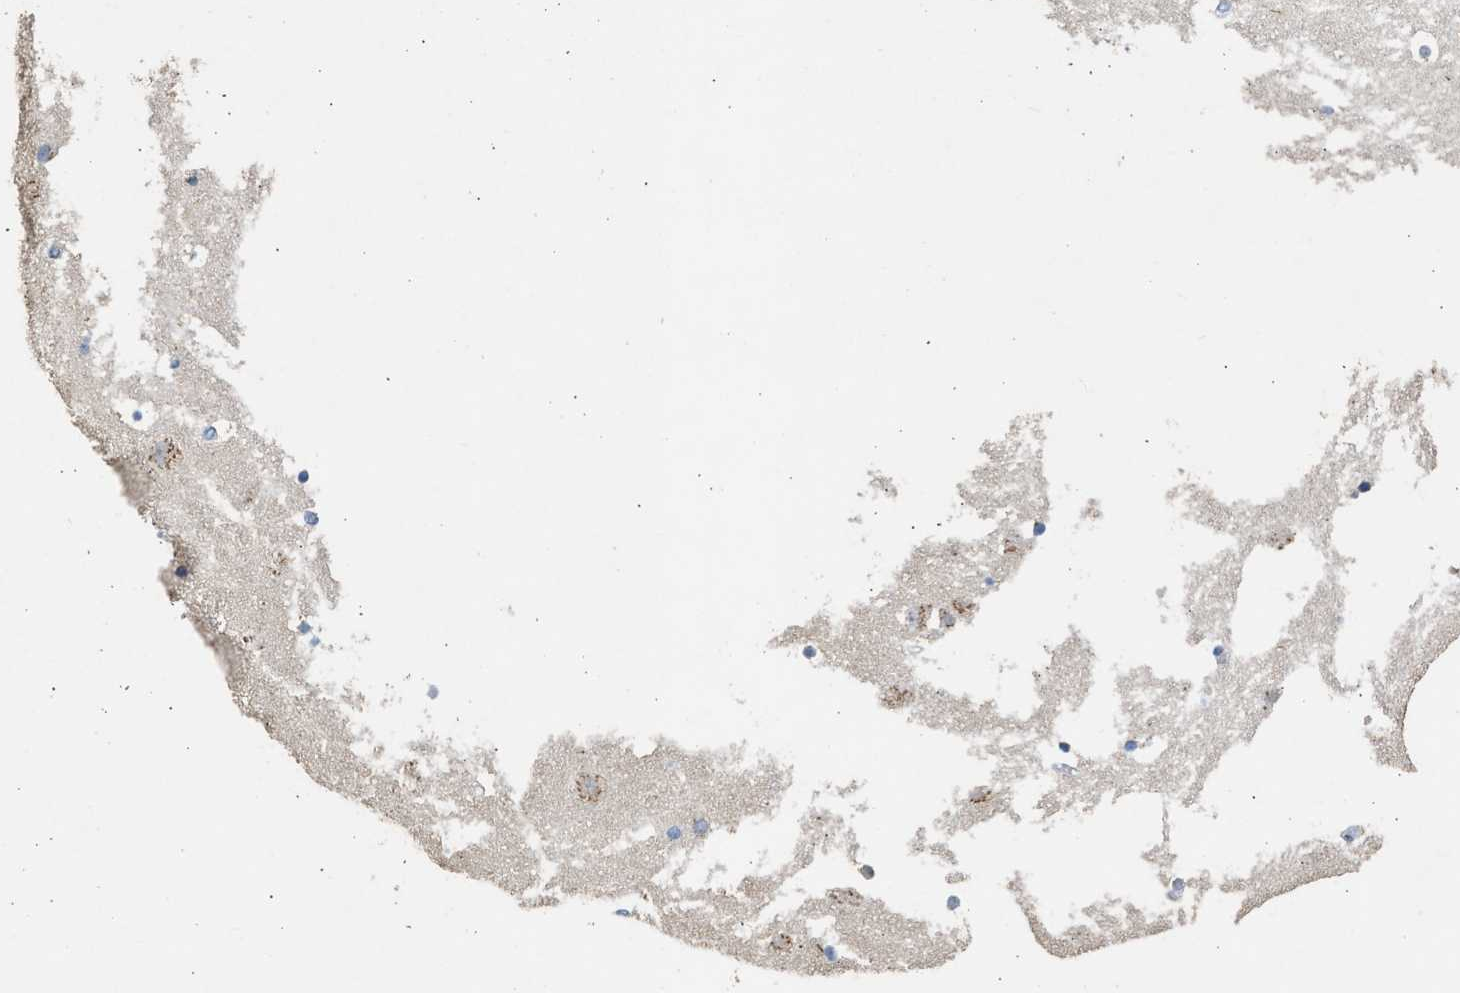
{"staining": {"intensity": "negative", "quantity": "none", "location": "none"}, "tissue": "hippocampus", "cell_type": "Glial cells", "image_type": "normal", "snomed": [{"axis": "morphology", "description": "Normal tissue, NOS"}, {"axis": "topography", "description": "Hippocampus"}], "caption": "A histopathology image of hippocampus stained for a protein displays no brown staining in glial cells. The staining was performed using DAB (3,3'-diaminobenzidine) to visualize the protein expression in brown, while the nuclei were stained in blue with hematoxylin (Magnification: 20x).", "gene": "IPO8", "patient": {"sex": "male", "age": 45}}